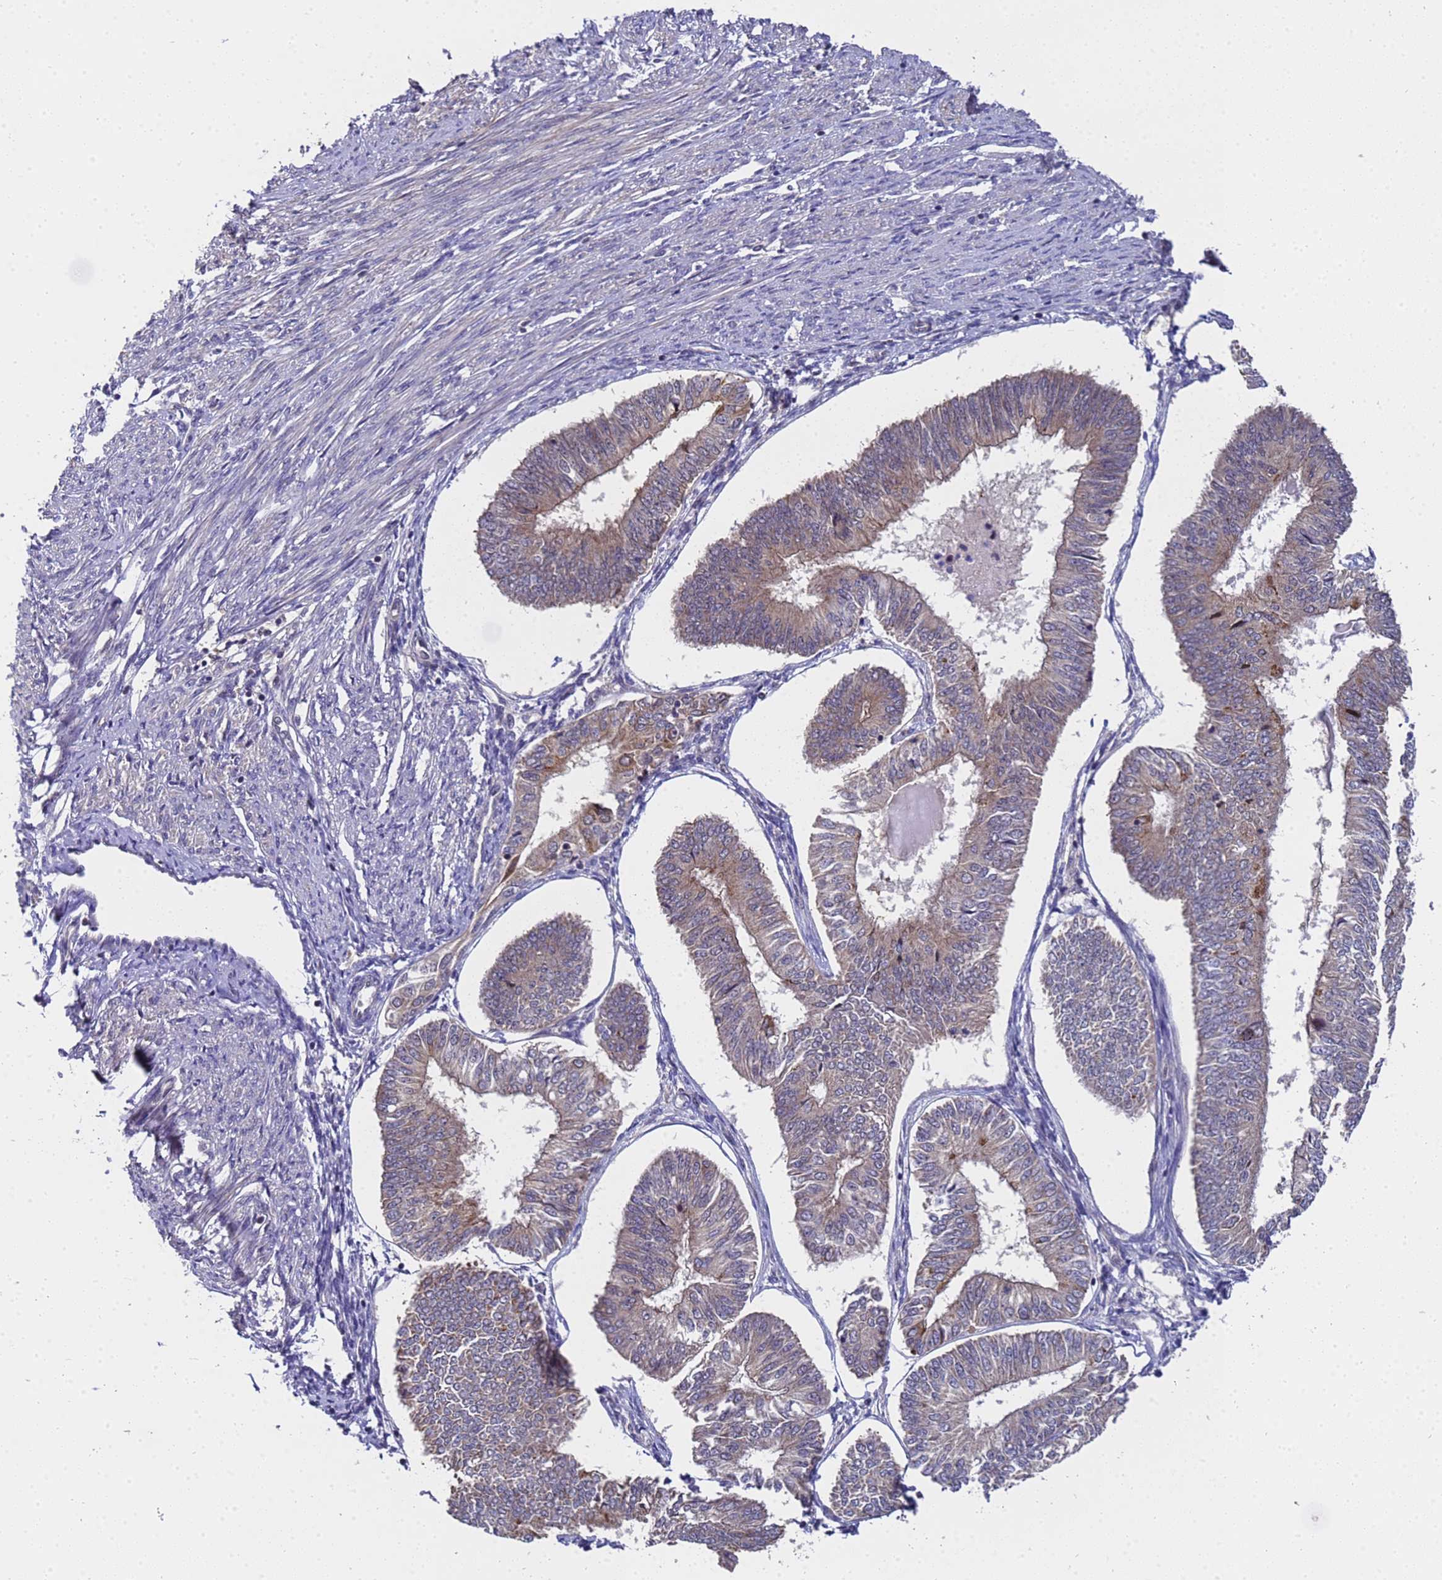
{"staining": {"intensity": "moderate", "quantity": "<25%", "location": "cytoplasmic/membranous"}, "tissue": "endometrial cancer", "cell_type": "Tumor cells", "image_type": "cancer", "snomed": [{"axis": "morphology", "description": "Adenocarcinoma, NOS"}, {"axis": "topography", "description": "Endometrium"}], "caption": "High-magnification brightfield microscopy of adenocarcinoma (endometrial) stained with DAB (3,3'-diaminobenzidine) (brown) and counterstained with hematoxylin (blue). tumor cells exhibit moderate cytoplasmic/membranous expression is present in approximately<25% of cells.", "gene": "ANAPC13", "patient": {"sex": "female", "age": 58}}